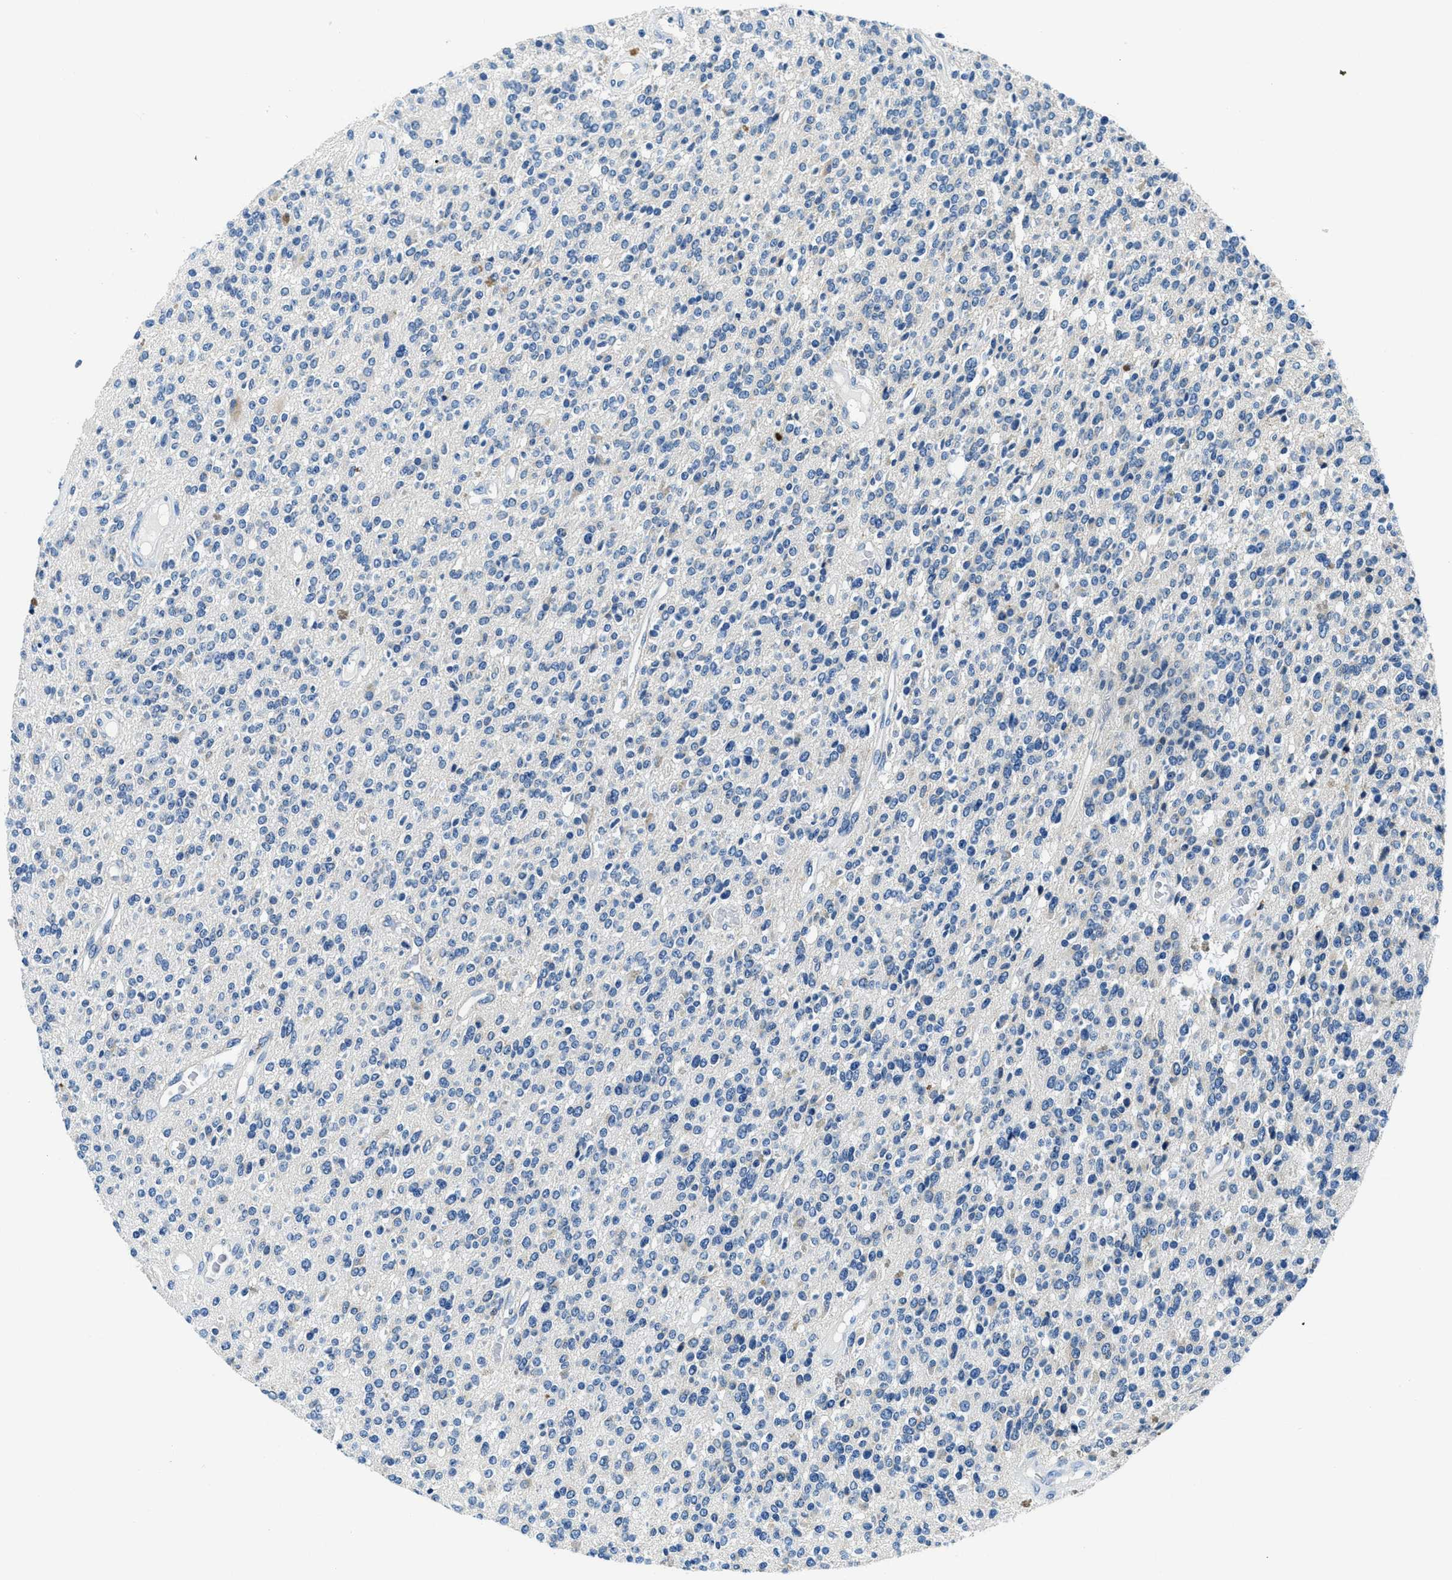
{"staining": {"intensity": "negative", "quantity": "none", "location": "none"}, "tissue": "glioma", "cell_type": "Tumor cells", "image_type": "cancer", "snomed": [{"axis": "morphology", "description": "Glioma, malignant, High grade"}, {"axis": "topography", "description": "Brain"}], "caption": "The photomicrograph shows no significant expression in tumor cells of malignant glioma (high-grade). (Brightfield microscopy of DAB (3,3'-diaminobenzidine) immunohistochemistry (IHC) at high magnification).", "gene": "UBAC2", "patient": {"sex": "male", "age": 34}}